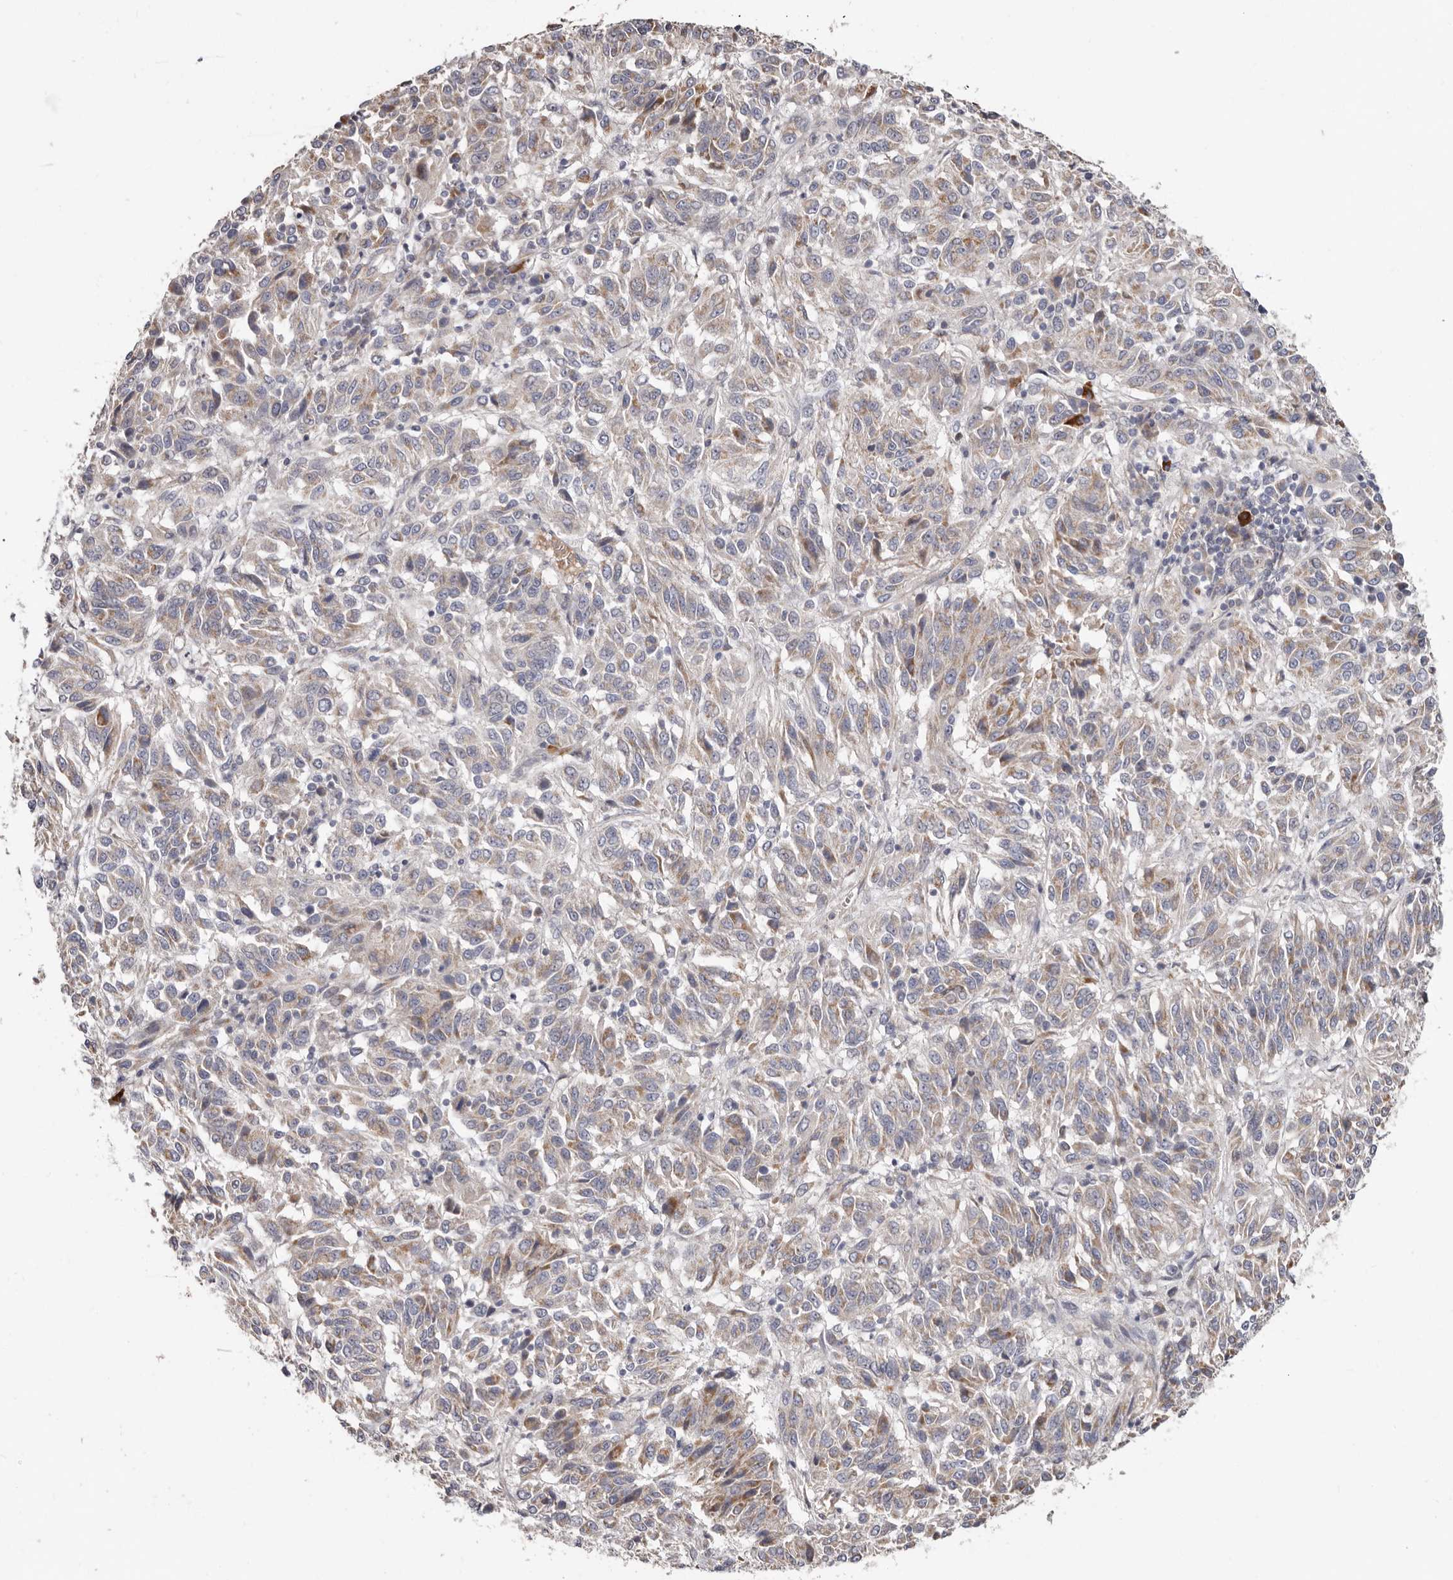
{"staining": {"intensity": "weak", "quantity": "25%-75%", "location": "cytoplasmic/membranous"}, "tissue": "melanoma", "cell_type": "Tumor cells", "image_type": "cancer", "snomed": [{"axis": "morphology", "description": "Malignant melanoma, Metastatic site"}, {"axis": "topography", "description": "Lung"}], "caption": "The micrograph shows staining of malignant melanoma (metastatic site), revealing weak cytoplasmic/membranous protein expression (brown color) within tumor cells.", "gene": "SPTA1", "patient": {"sex": "male", "age": 64}}